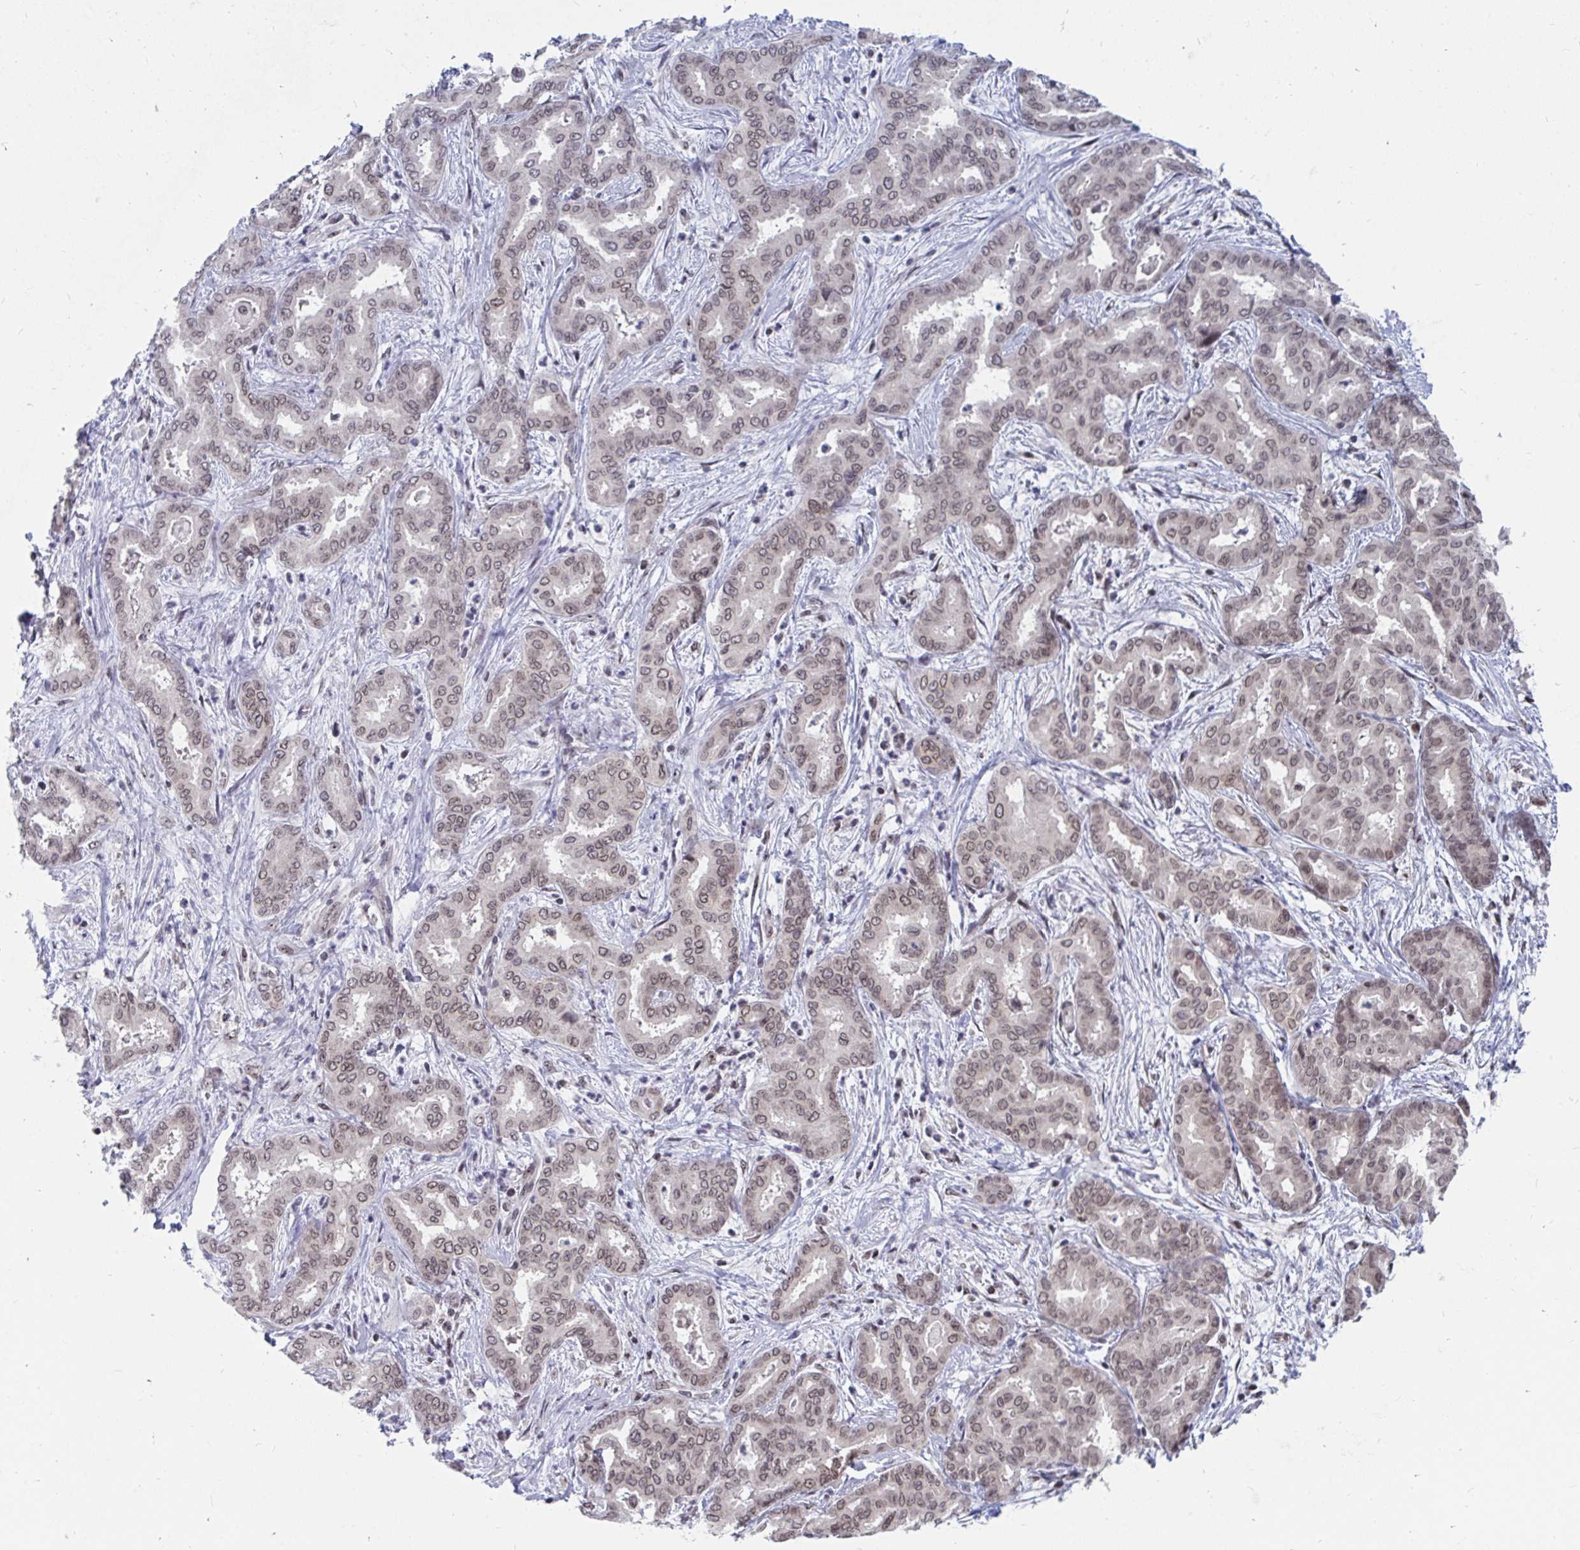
{"staining": {"intensity": "weak", "quantity": ">75%", "location": "cytoplasmic/membranous,nuclear"}, "tissue": "liver cancer", "cell_type": "Tumor cells", "image_type": "cancer", "snomed": [{"axis": "morphology", "description": "Cholangiocarcinoma"}, {"axis": "topography", "description": "Liver"}], "caption": "Immunohistochemistry of liver cancer reveals low levels of weak cytoplasmic/membranous and nuclear staining in approximately >75% of tumor cells.", "gene": "TRIP12", "patient": {"sex": "female", "age": 64}}